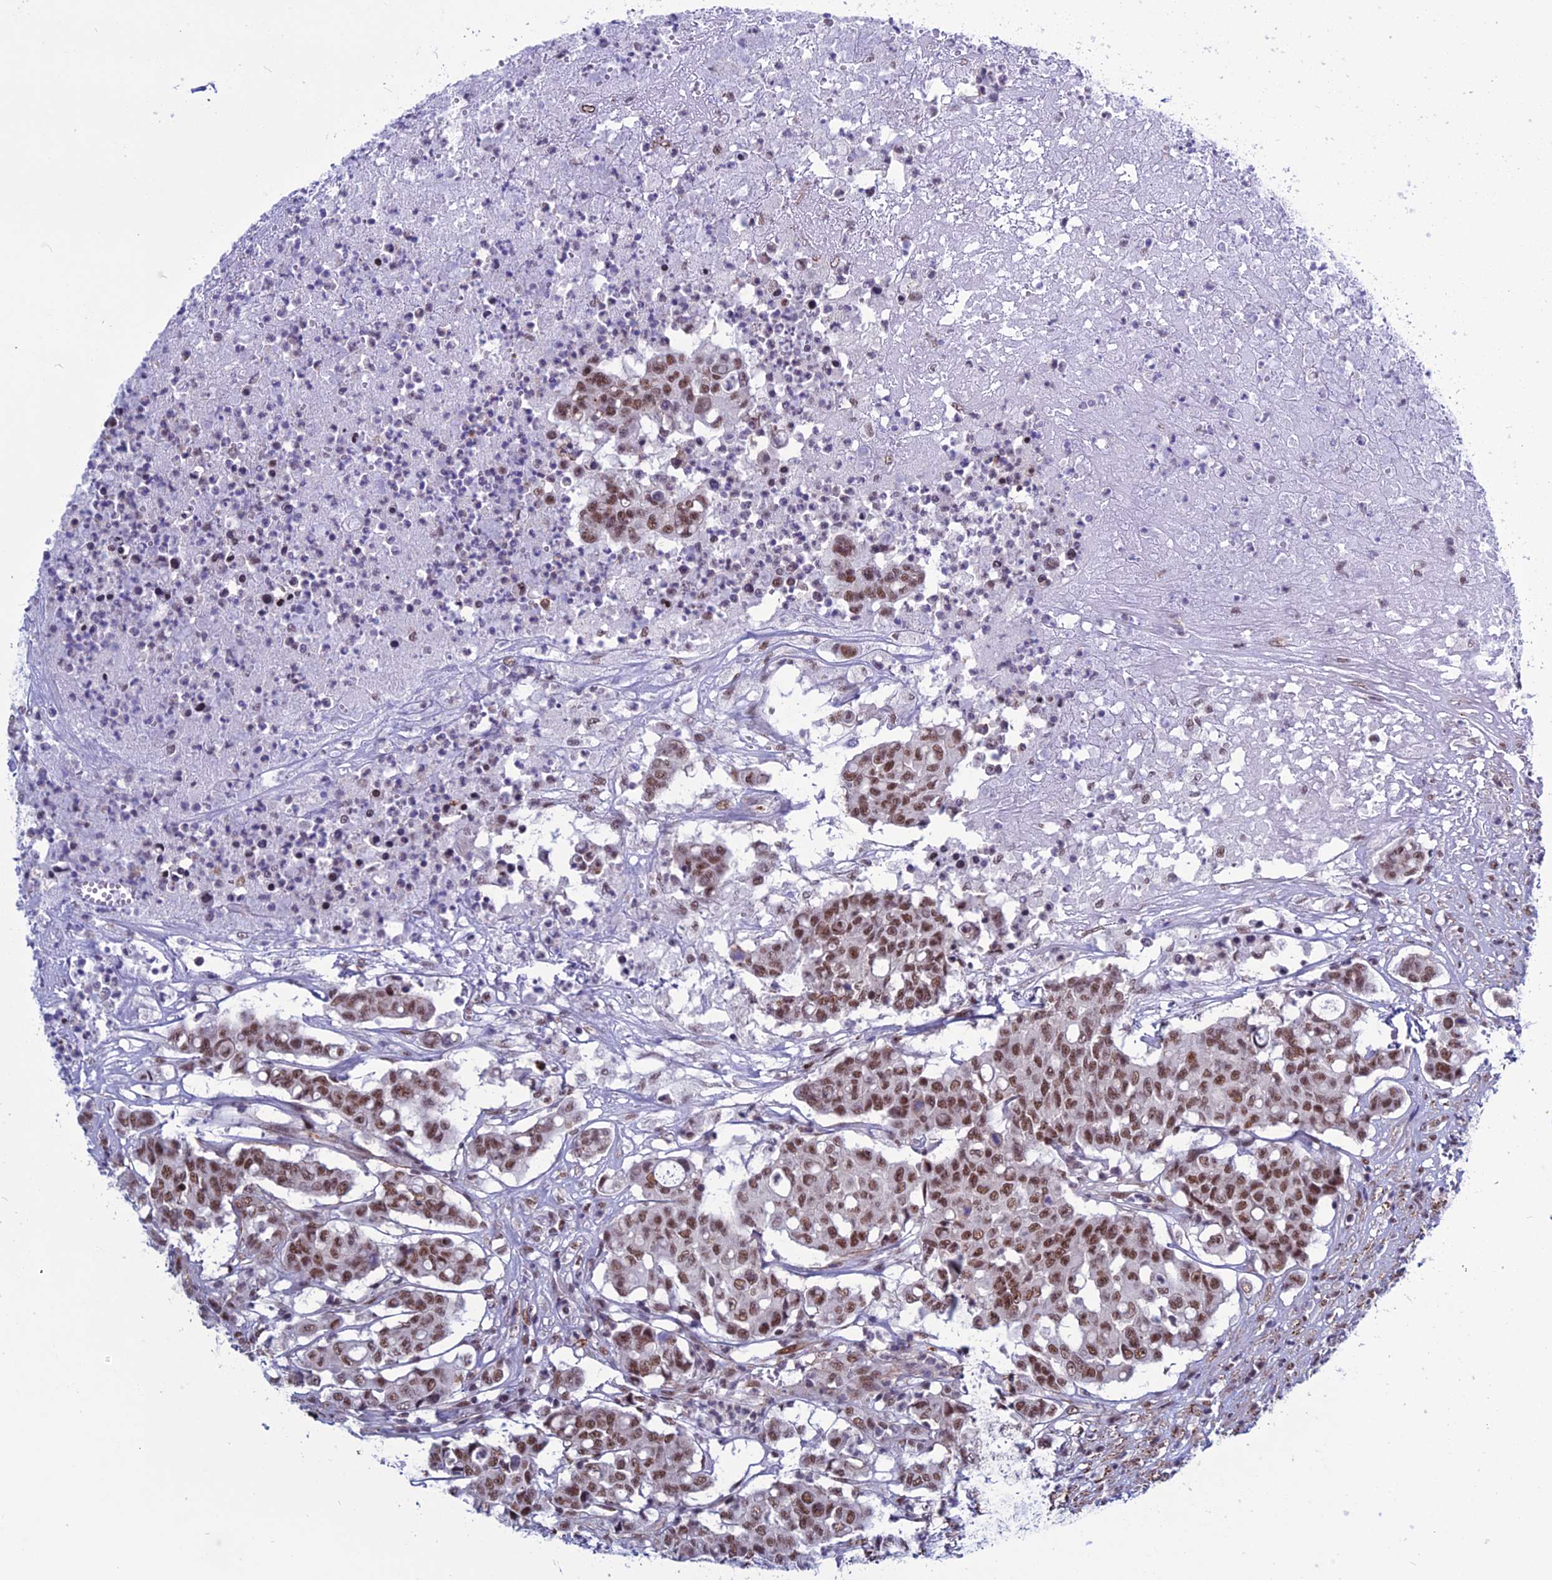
{"staining": {"intensity": "moderate", "quantity": ">75%", "location": "nuclear"}, "tissue": "colorectal cancer", "cell_type": "Tumor cells", "image_type": "cancer", "snomed": [{"axis": "morphology", "description": "Adenocarcinoma, NOS"}, {"axis": "topography", "description": "Colon"}], "caption": "Human colorectal adenocarcinoma stained with a protein marker exhibits moderate staining in tumor cells.", "gene": "U2AF1", "patient": {"sex": "male", "age": 51}}